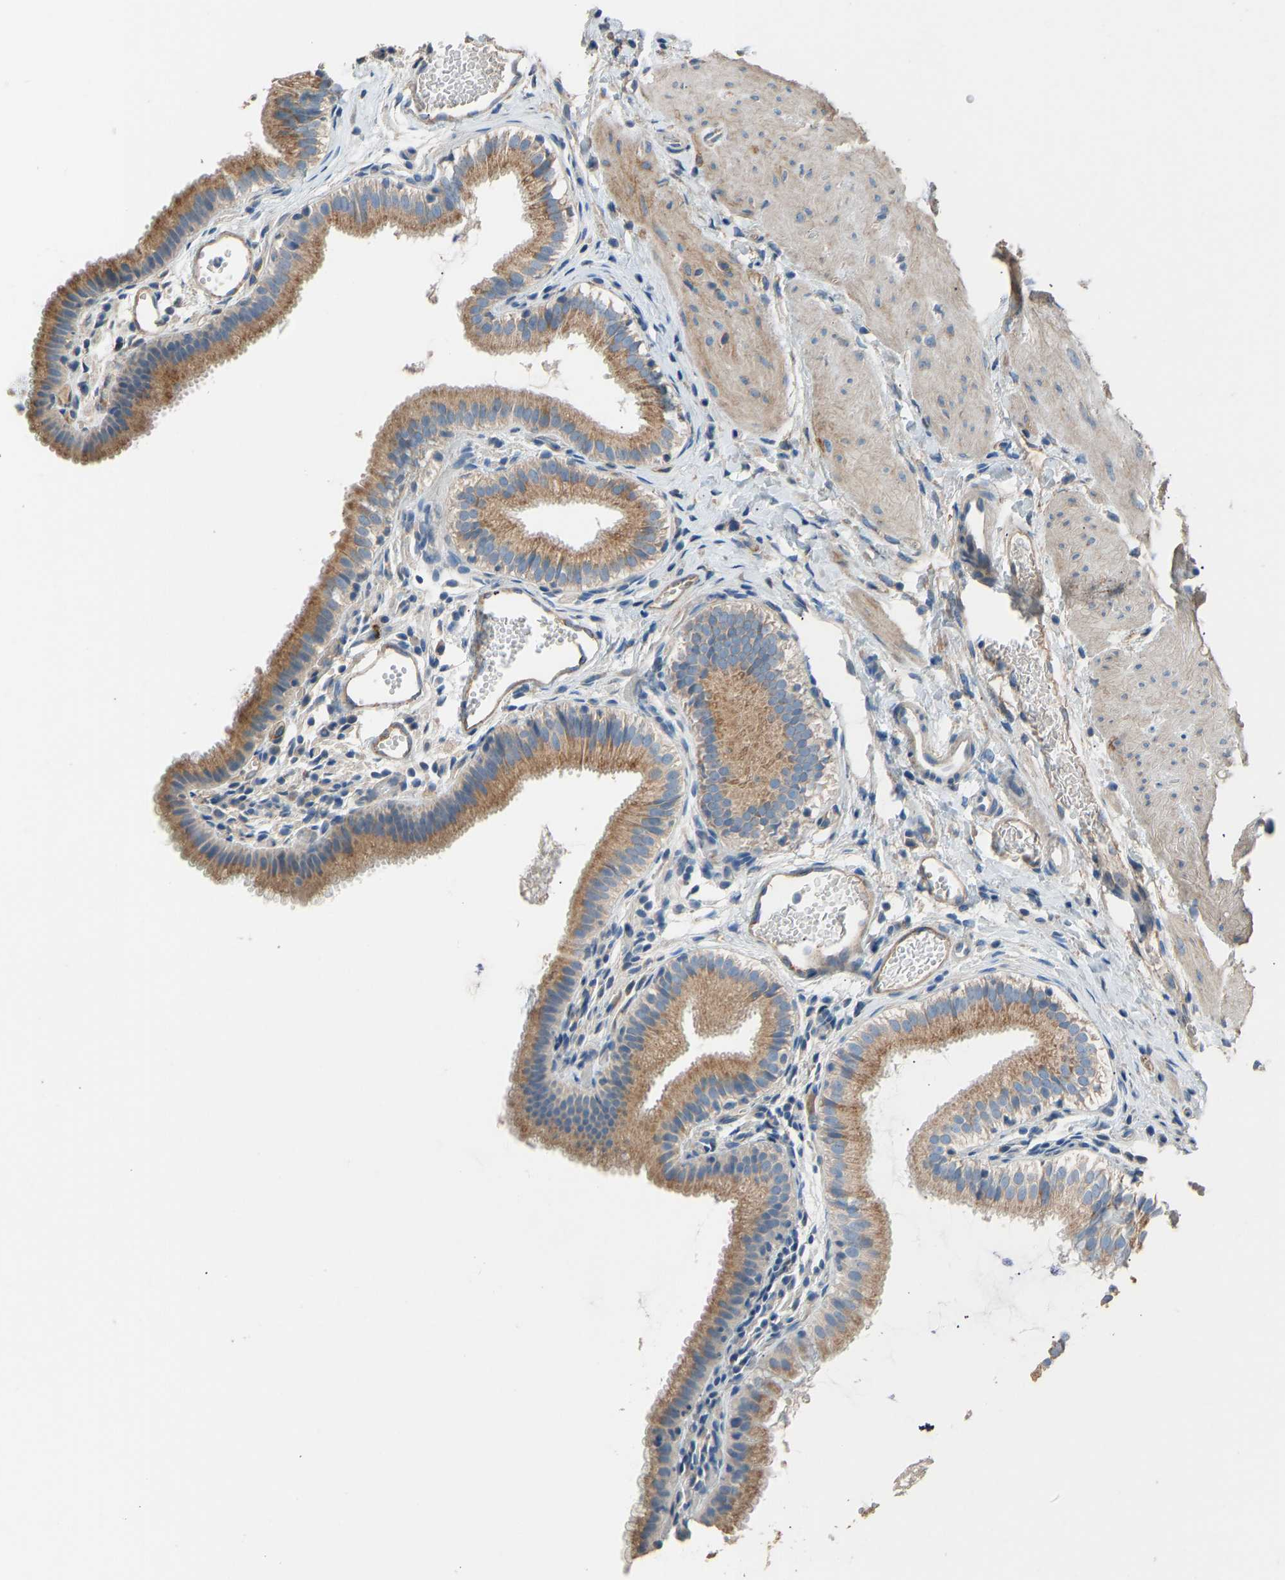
{"staining": {"intensity": "moderate", "quantity": ">75%", "location": "cytoplasmic/membranous"}, "tissue": "gallbladder", "cell_type": "Glandular cells", "image_type": "normal", "snomed": [{"axis": "morphology", "description": "Normal tissue, NOS"}, {"axis": "topography", "description": "Gallbladder"}], "caption": "Protein expression analysis of benign gallbladder displays moderate cytoplasmic/membranous staining in about >75% of glandular cells. The staining is performed using DAB brown chromogen to label protein expression. The nuclei are counter-stained blue using hematoxylin.", "gene": "TGFBR3", "patient": {"sex": "female", "age": 26}}